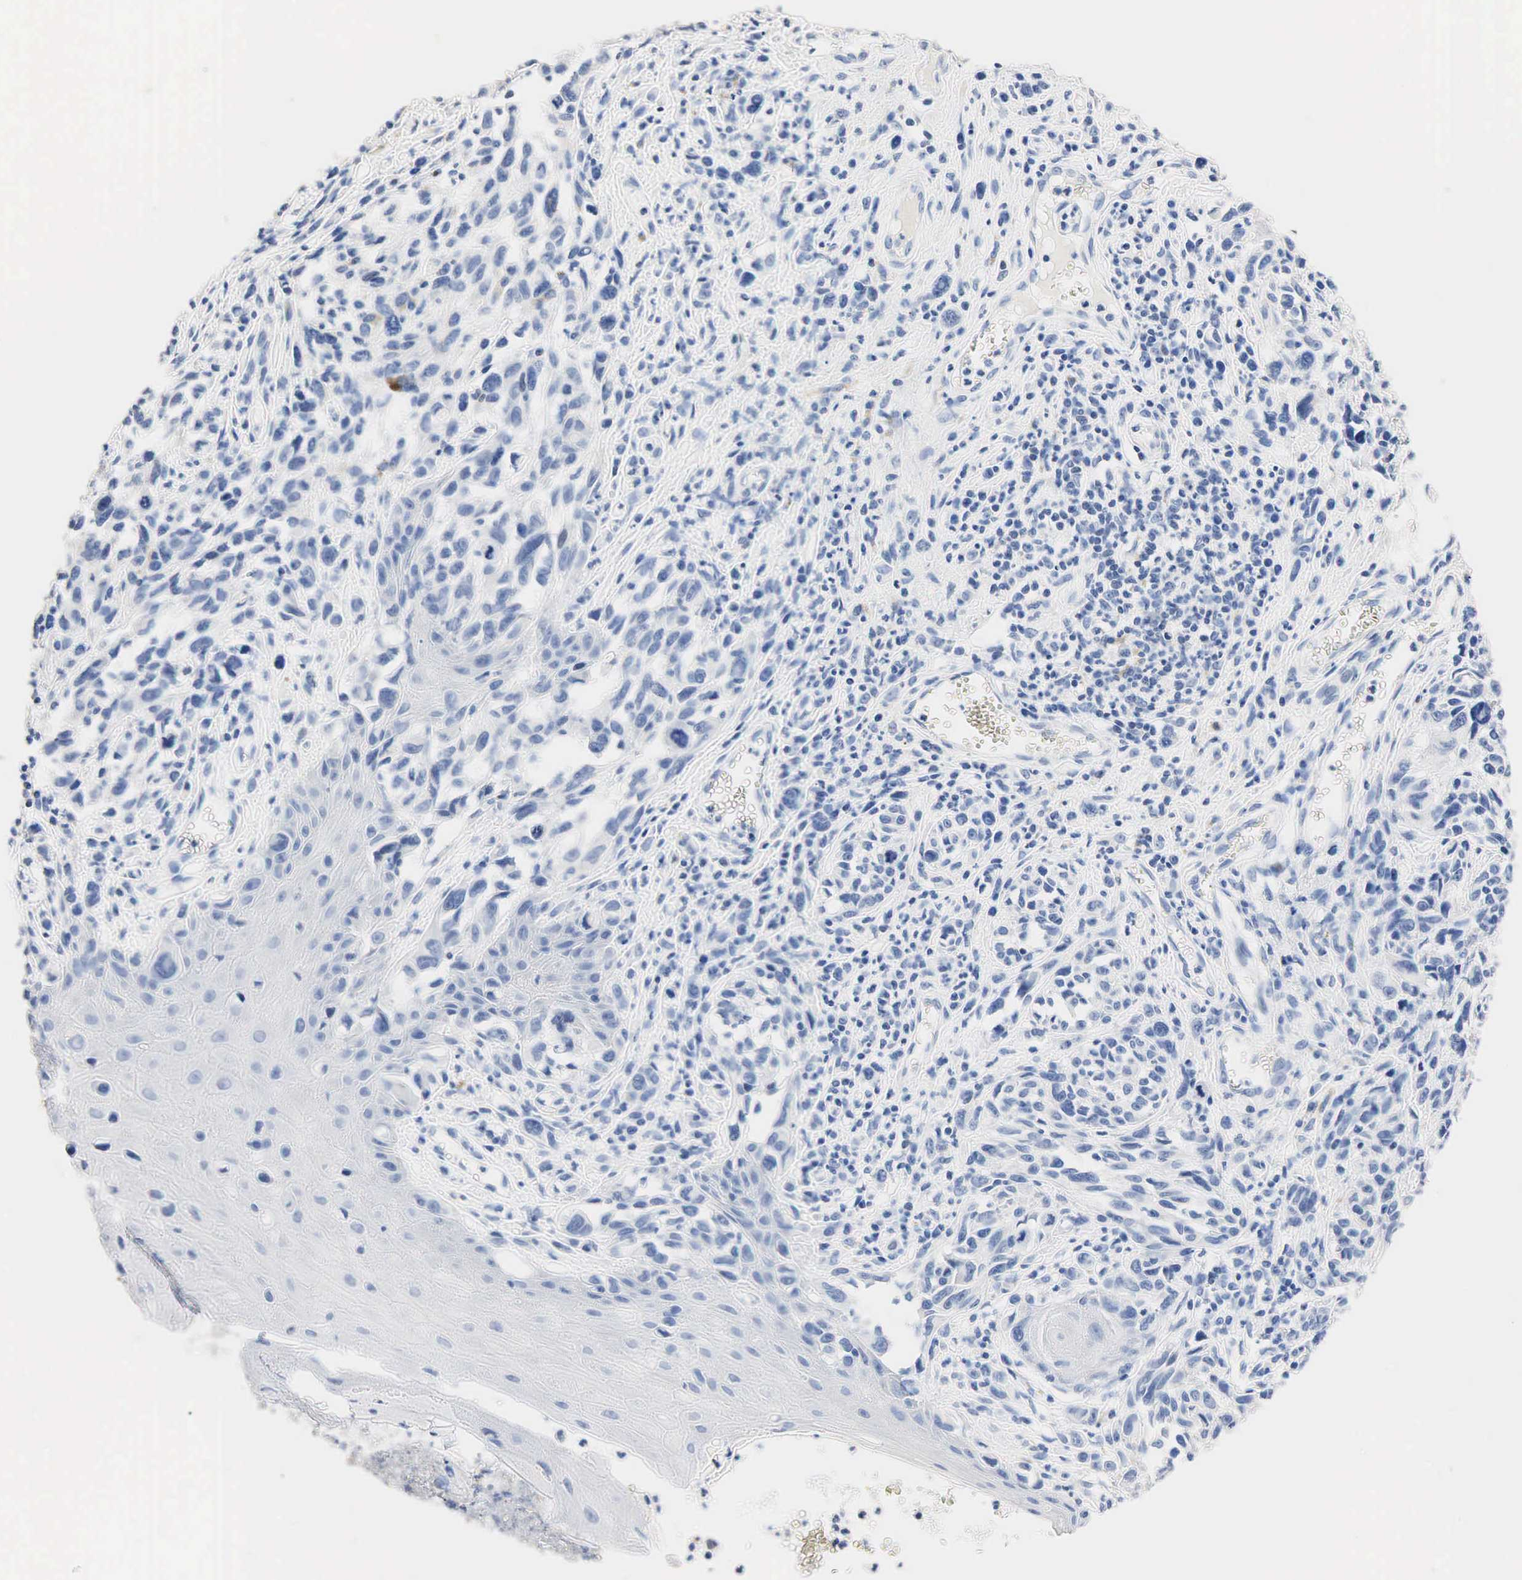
{"staining": {"intensity": "negative", "quantity": "none", "location": "none"}, "tissue": "melanoma", "cell_type": "Tumor cells", "image_type": "cancer", "snomed": [{"axis": "morphology", "description": "Malignant melanoma, NOS"}, {"axis": "topography", "description": "Skin"}], "caption": "This is an immunohistochemistry histopathology image of melanoma. There is no staining in tumor cells.", "gene": "SST", "patient": {"sex": "female", "age": 82}}